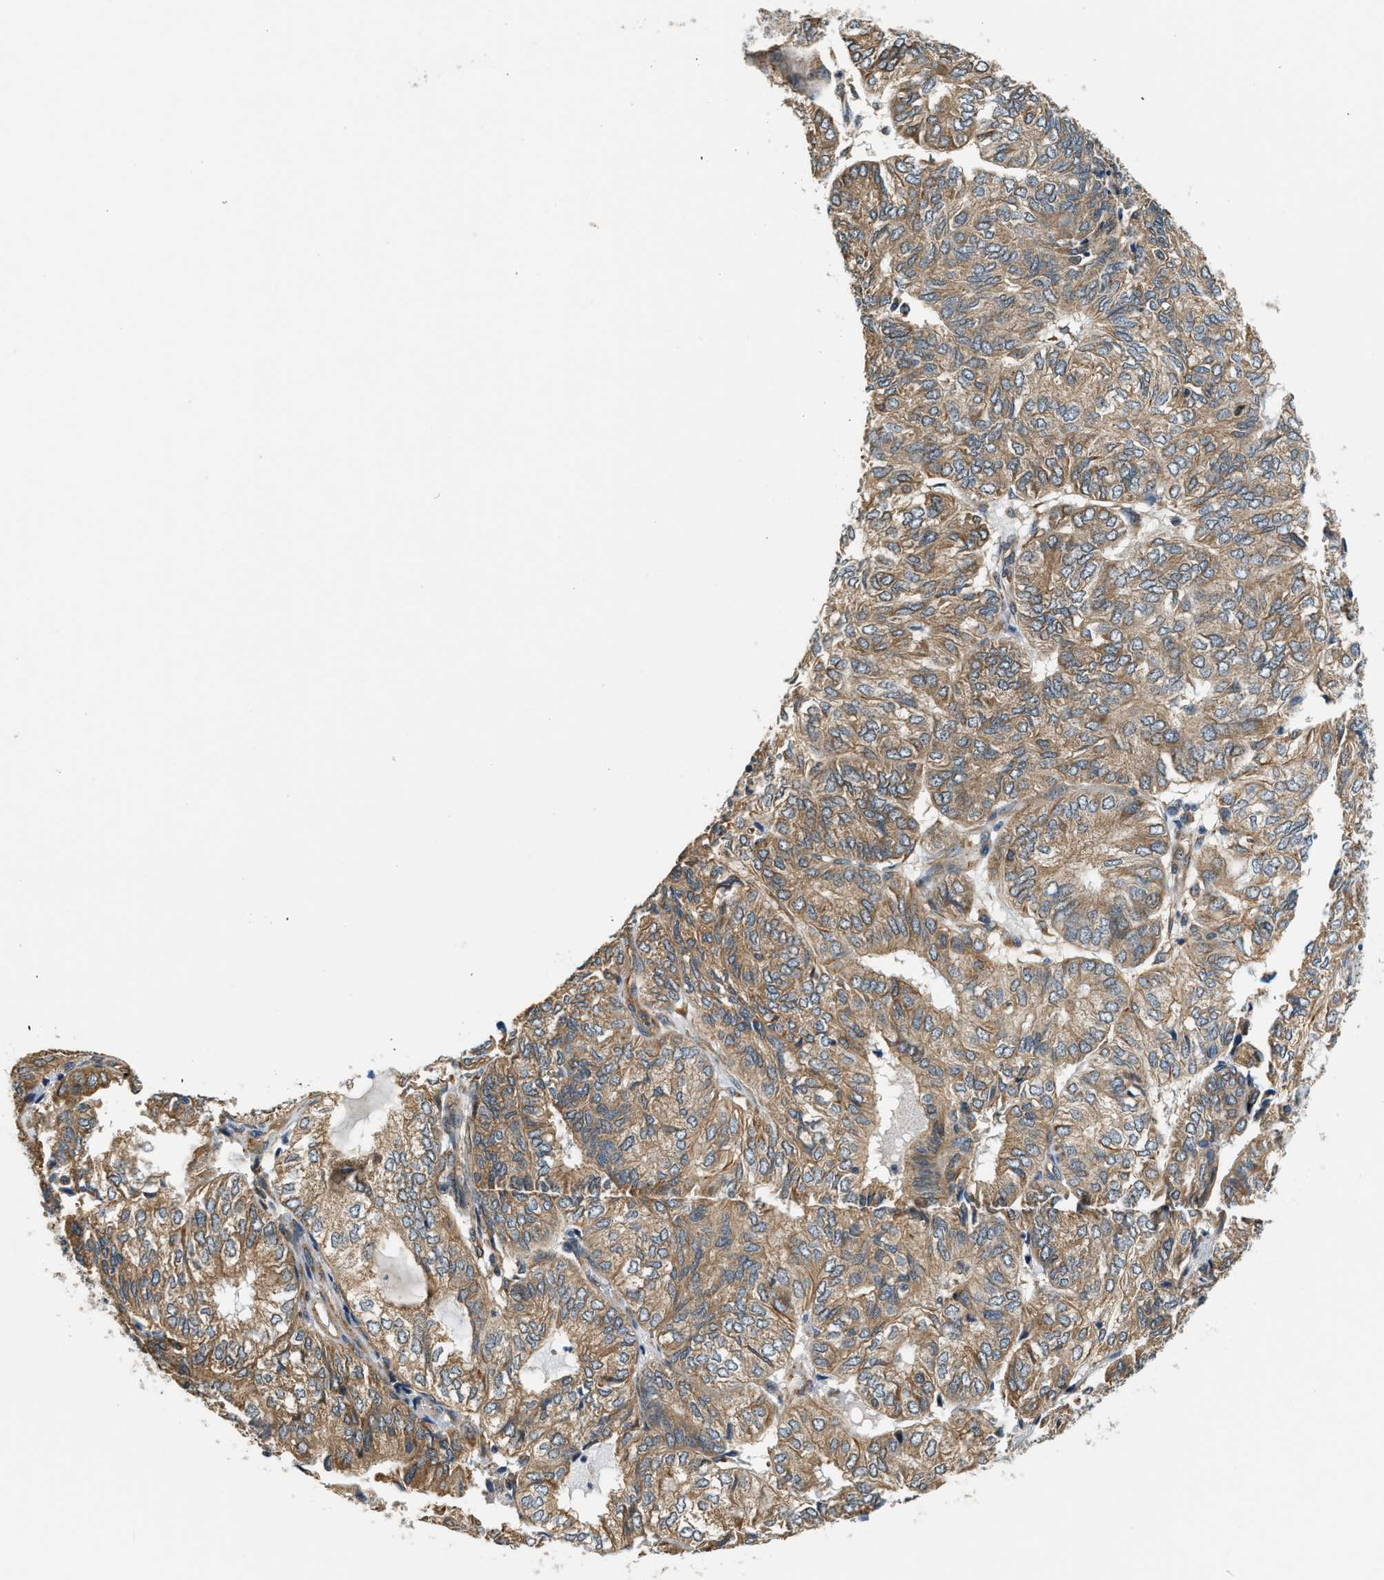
{"staining": {"intensity": "moderate", "quantity": ">75%", "location": "cytoplasmic/membranous"}, "tissue": "endometrial cancer", "cell_type": "Tumor cells", "image_type": "cancer", "snomed": [{"axis": "morphology", "description": "Adenocarcinoma, NOS"}, {"axis": "topography", "description": "Uterus"}], "caption": "A medium amount of moderate cytoplasmic/membranous expression is appreciated in approximately >75% of tumor cells in endometrial cancer tissue. (brown staining indicates protein expression, while blue staining denotes nuclei).", "gene": "ALOX12", "patient": {"sex": "female", "age": 60}}